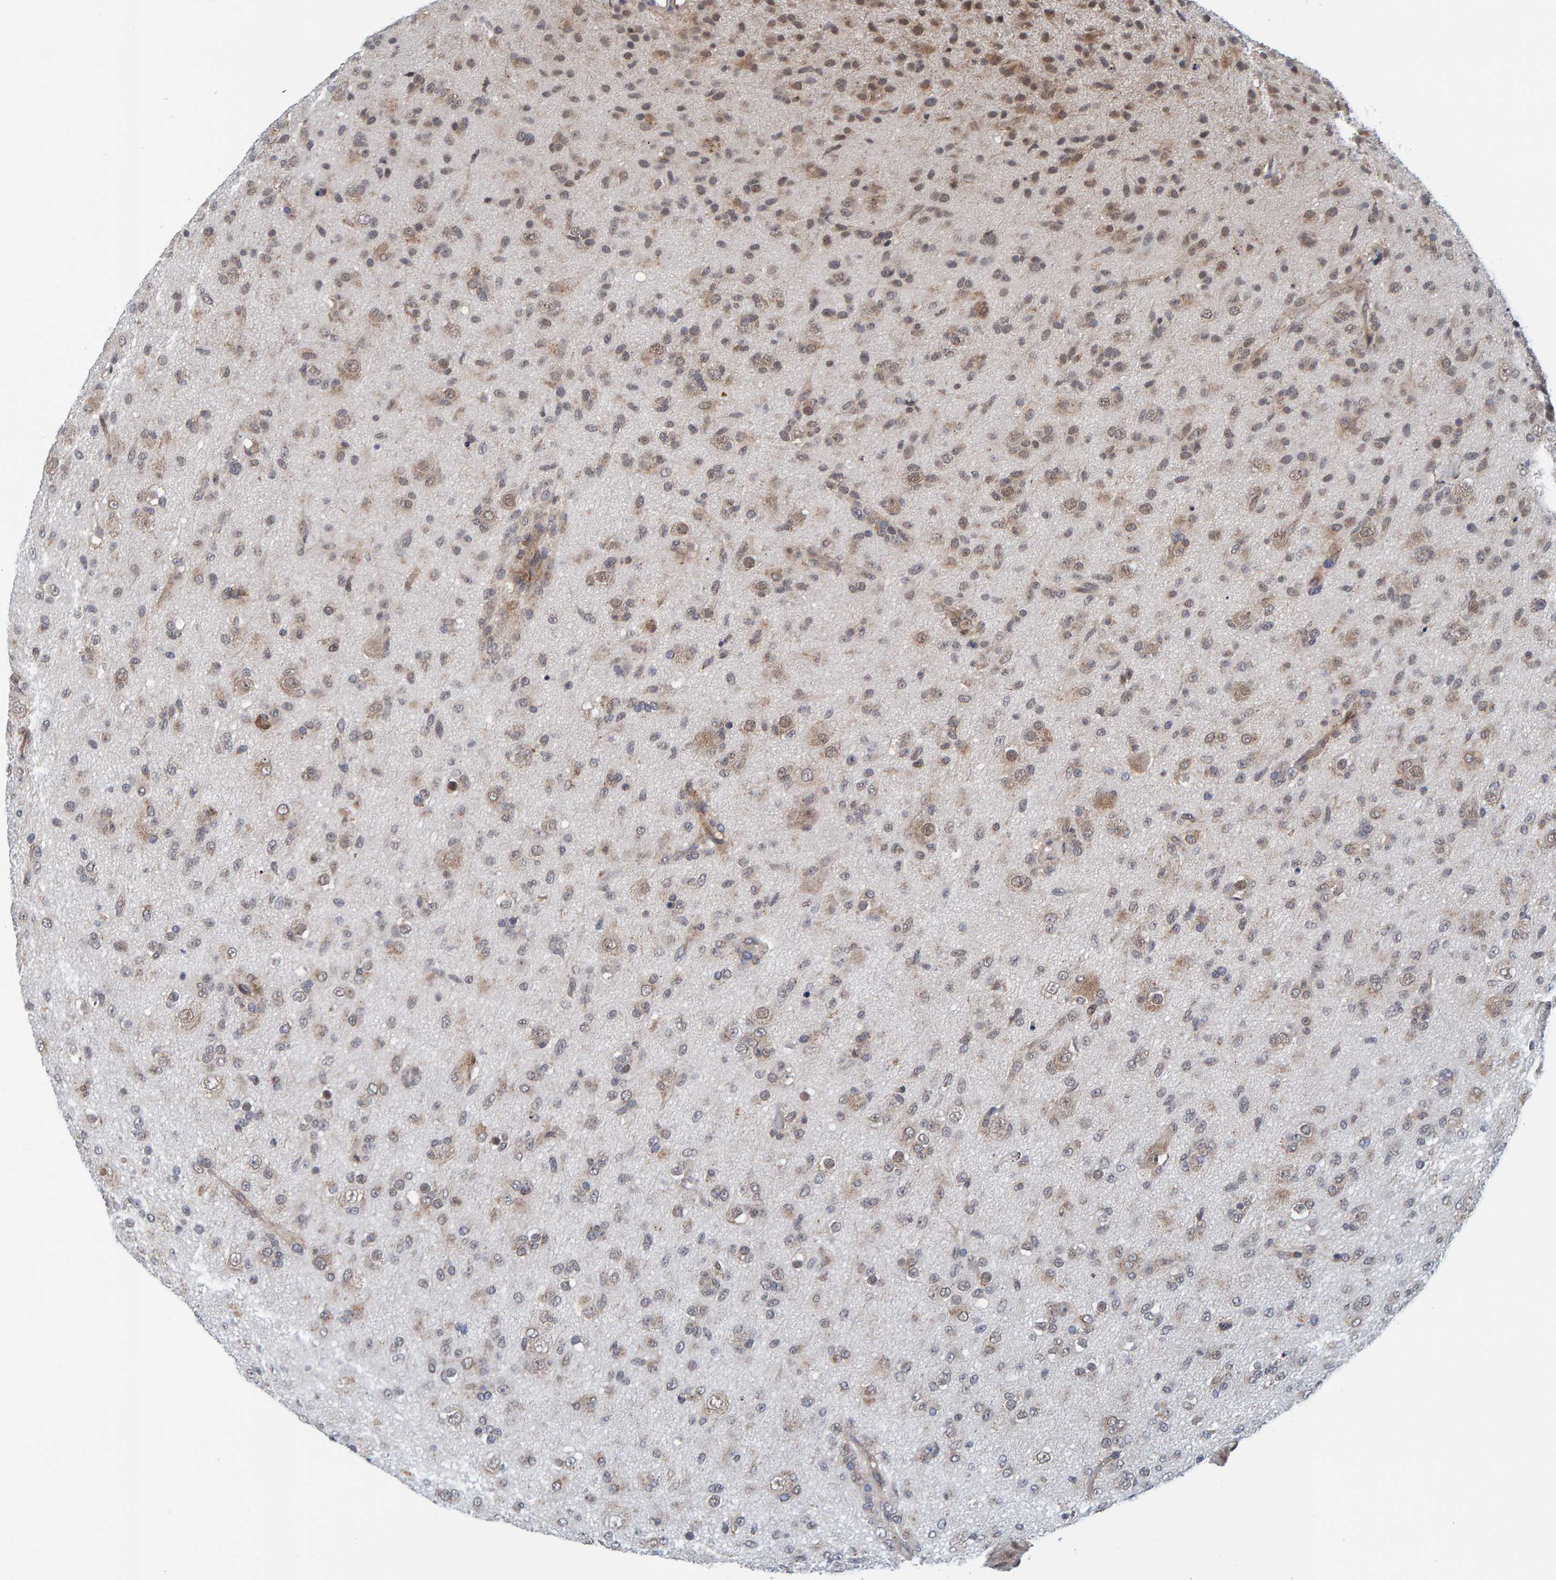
{"staining": {"intensity": "weak", "quantity": "25%-75%", "location": "cytoplasmic/membranous,nuclear"}, "tissue": "glioma", "cell_type": "Tumor cells", "image_type": "cancer", "snomed": [{"axis": "morphology", "description": "Glioma, malignant, Low grade"}, {"axis": "topography", "description": "Brain"}], "caption": "The immunohistochemical stain labels weak cytoplasmic/membranous and nuclear positivity in tumor cells of glioma tissue. The protein of interest is stained brown, and the nuclei are stained in blue (DAB IHC with brightfield microscopy, high magnification).", "gene": "SCRN2", "patient": {"sex": "male", "age": 65}}